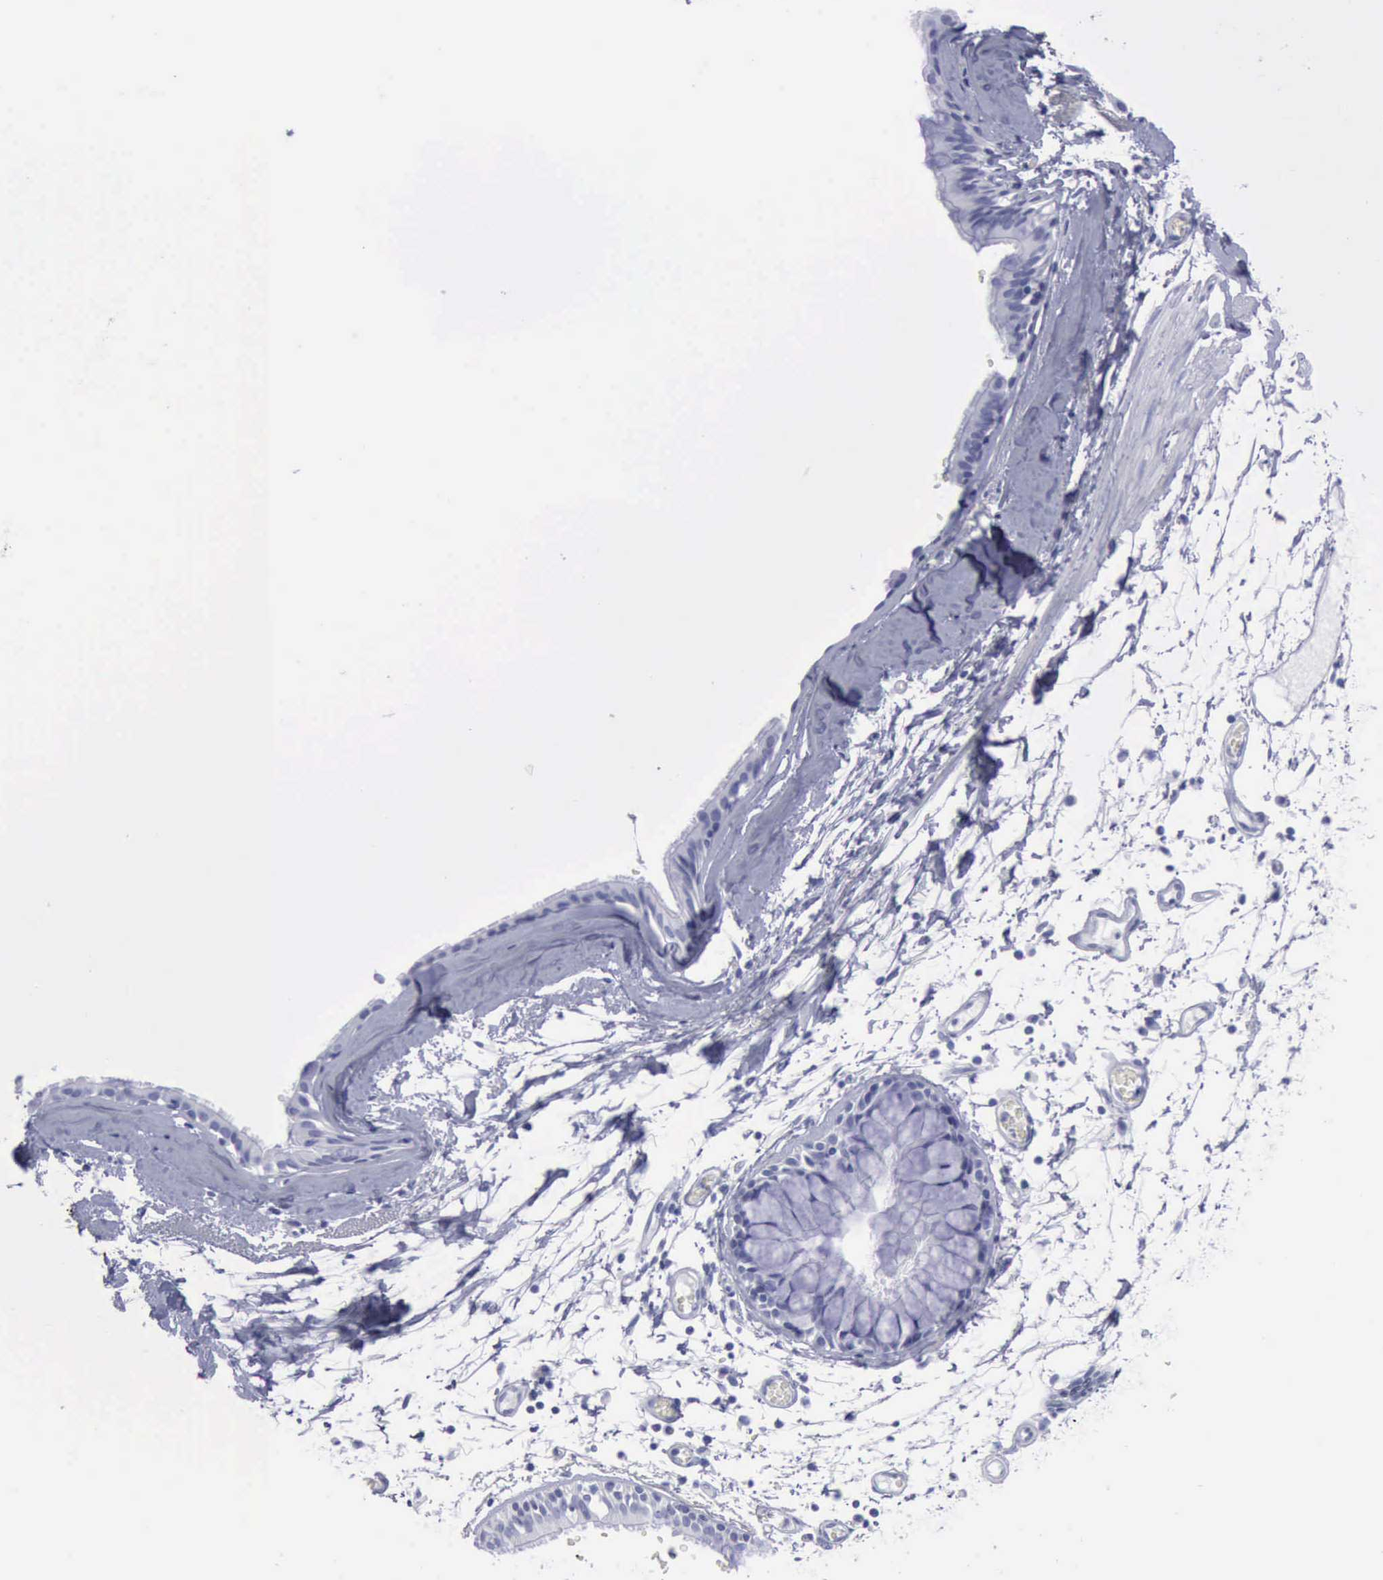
{"staining": {"intensity": "negative", "quantity": "none", "location": "none"}, "tissue": "bronchus", "cell_type": "Respiratory epithelial cells", "image_type": "normal", "snomed": [{"axis": "morphology", "description": "Normal tissue, NOS"}, {"axis": "topography", "description": "Bronchus"}, {"axis": "topography", "description": "Lung"}], "caption": "Respiratory epithelial cells show no significant staining in benign bronchus.", "gene": "KRT13", "patient": {"sex": "female", "age": 56}}